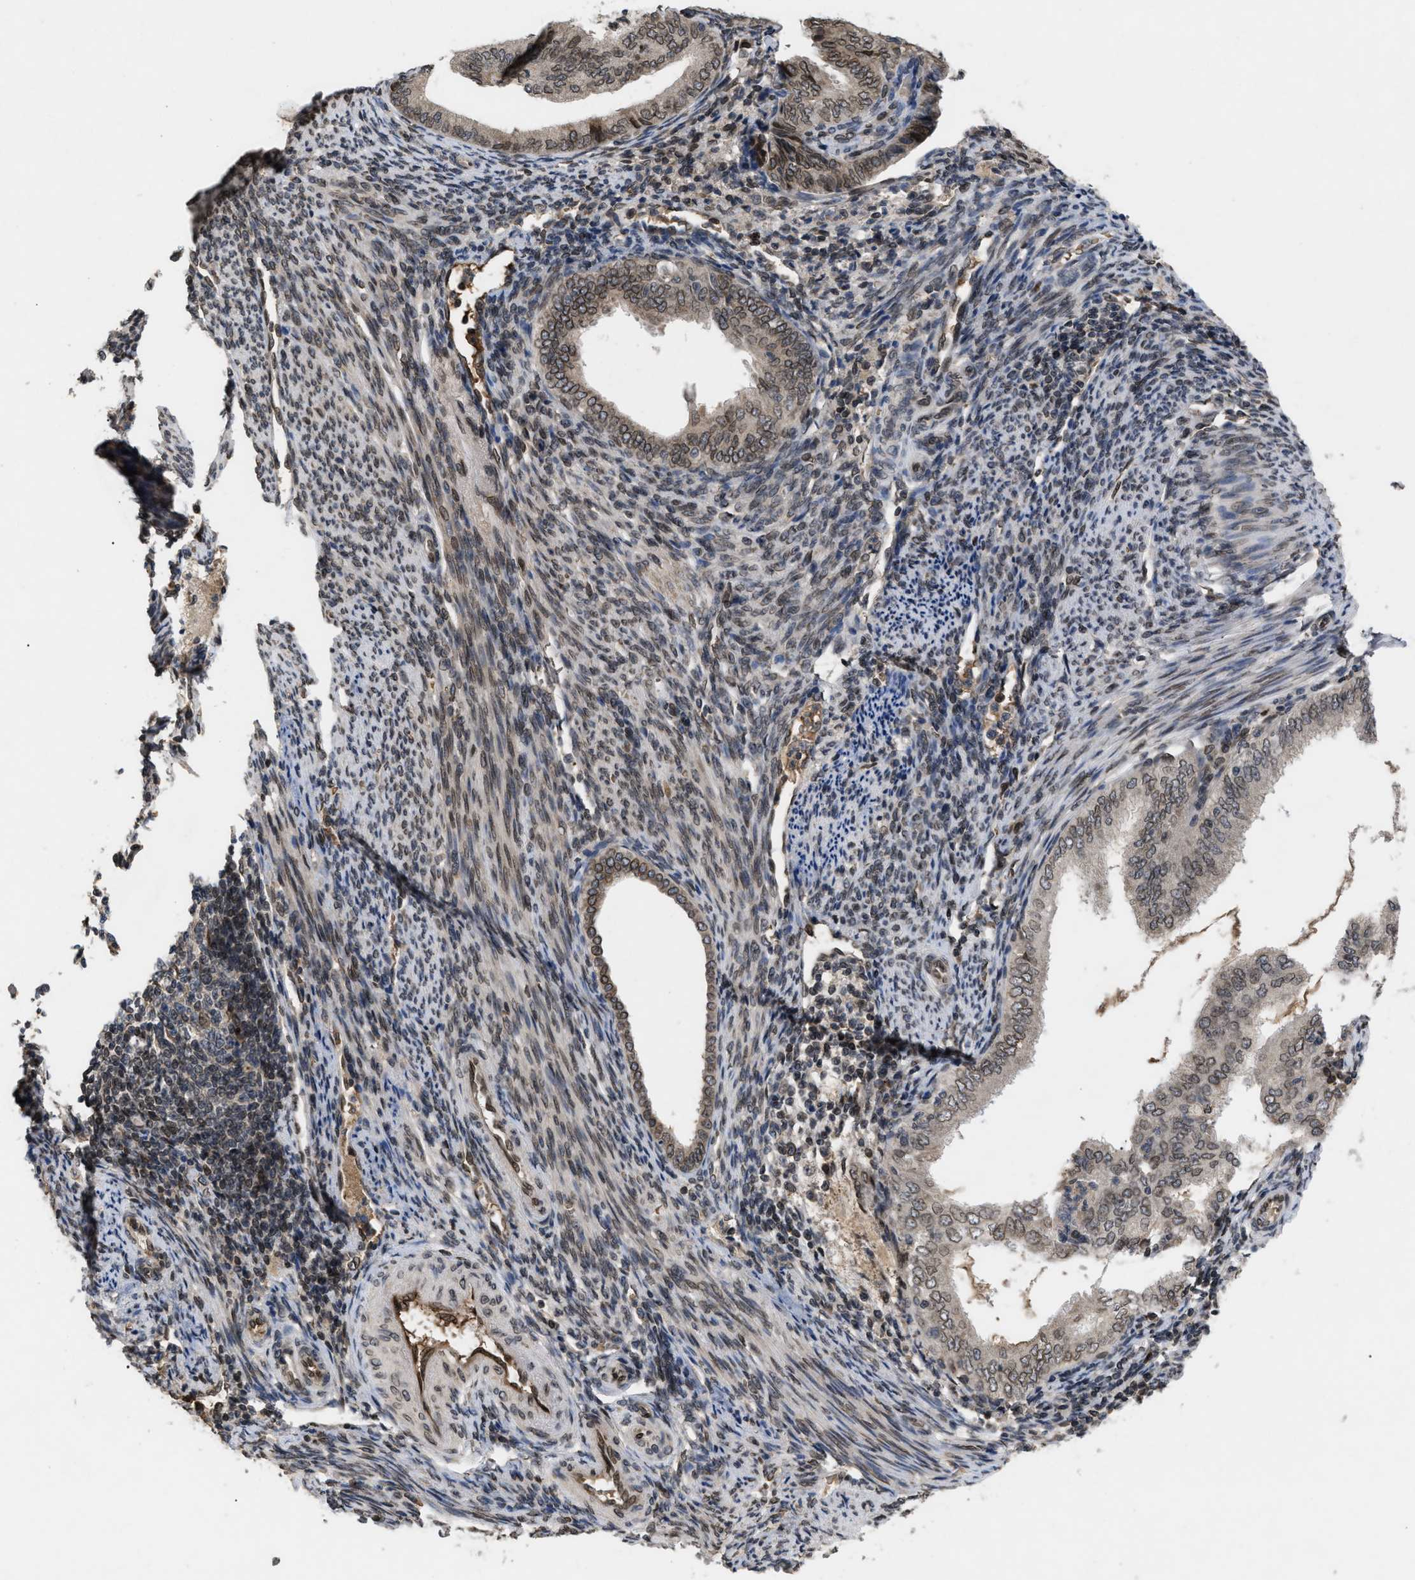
{"staining": {"intensity": "moderate", "quantity": ">75%", "location": "cytoplasmic/membranous,nuclear"}, "tissue": "endometrial cancer", "cell_type": "Tumor cells", "image_type": "cancer", "snomed": [{"axis": "morphology", "description": "Adenocarcinoma, NOS"}, {"axis": "topography", "description": "Endometrium"}], "caption": "There is medium levels of moderate cytoplasmic/membranous and nuclear positivity in tumor cells of endometrial cancer (adenocarcinoma), as demonstrated by immunohistochemical staining (brown color).", "gene": "CRY1", "patient": {"sex": "female", "age": 58}}